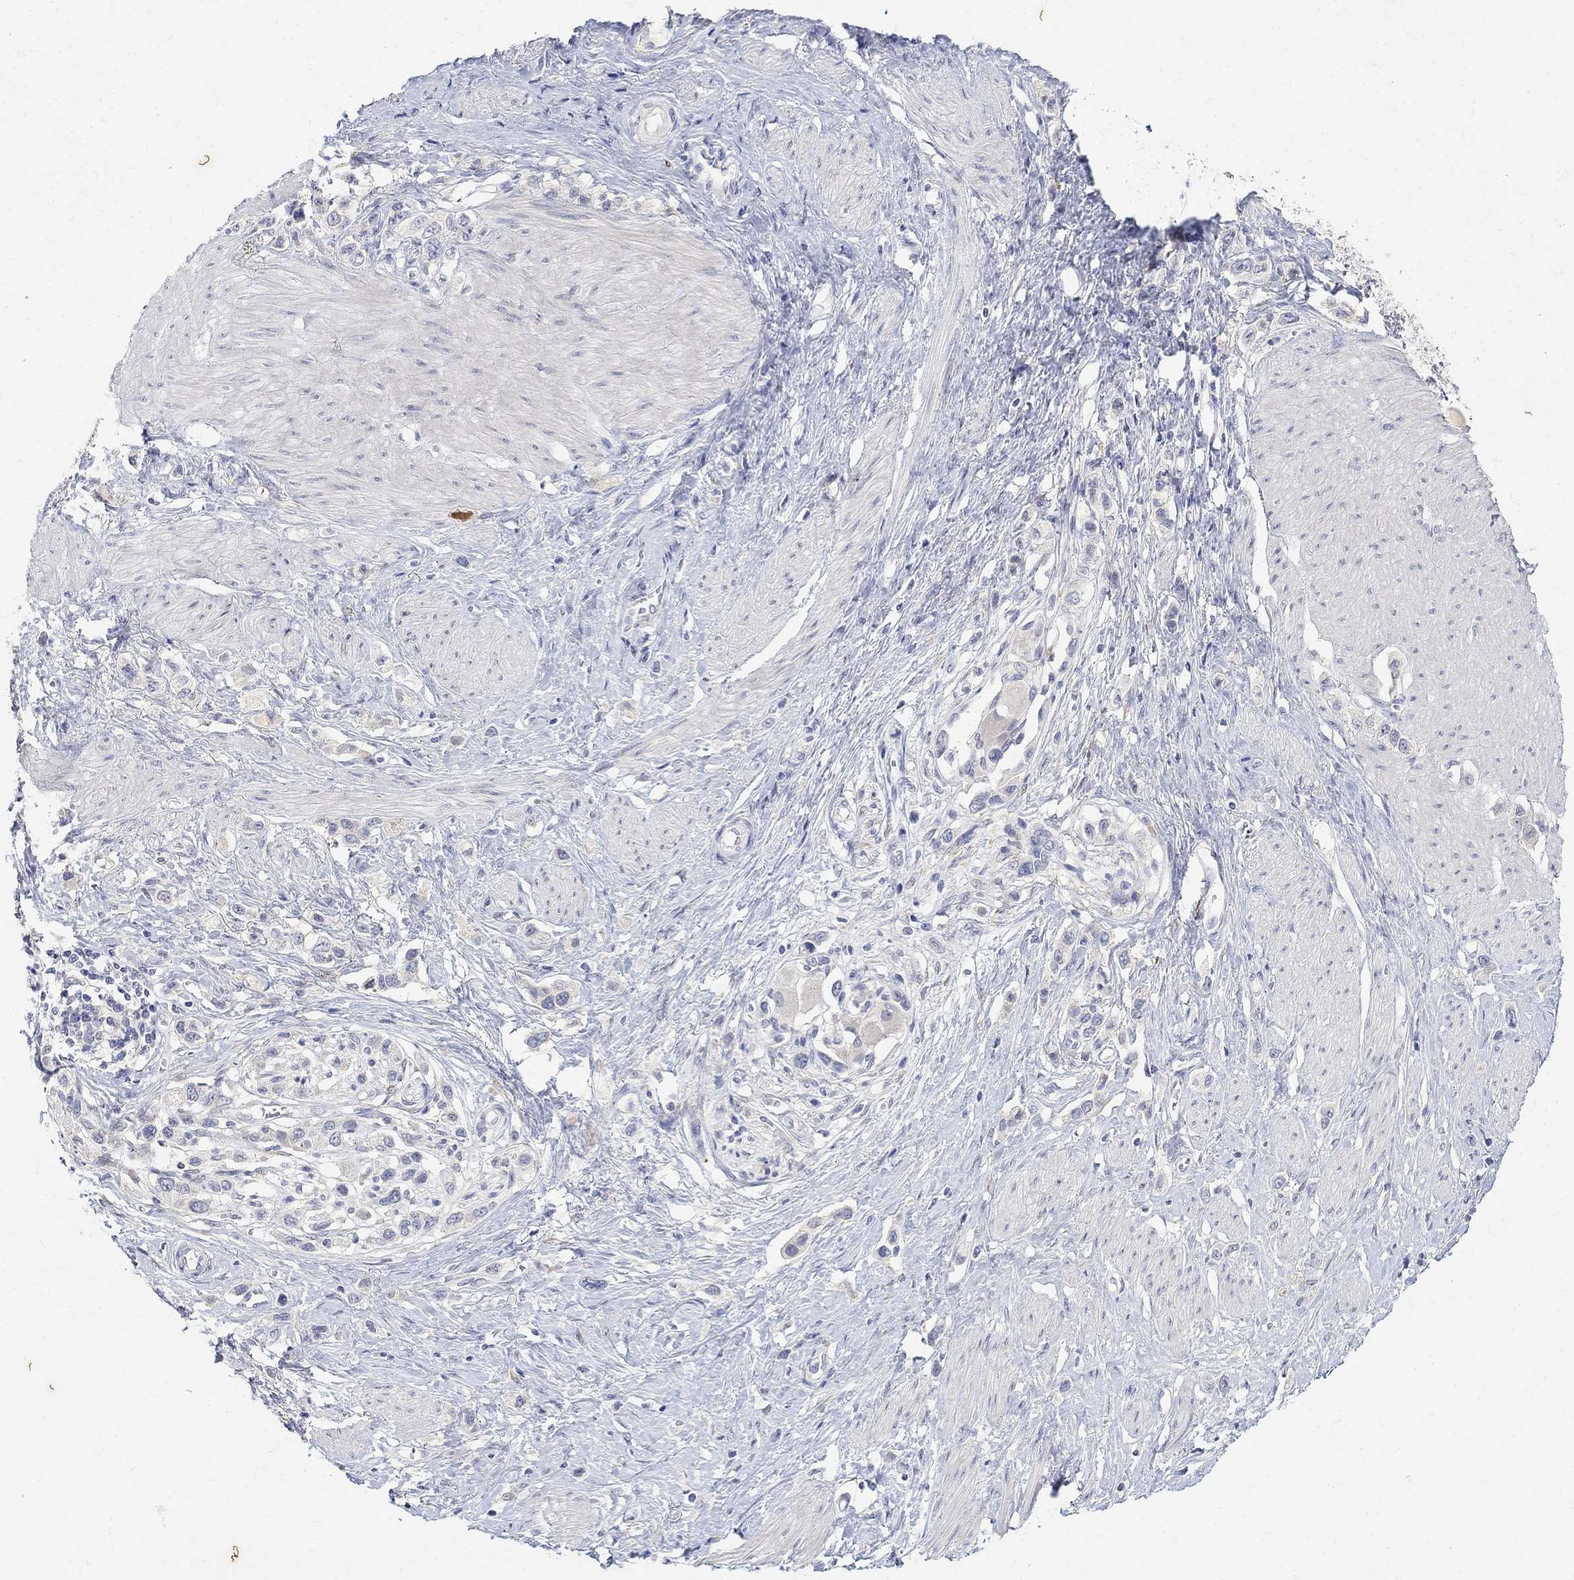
{"staining": {"intensity": "negative", "quantity": "none", "location": "none"}, "tissue": "stomach cancer", "cell_type": "Tumor cells", "image_type": "cancer", "snomed": [{"axis": "morphology", "description": "Normal tissue, NOS"}, {"axis": "morphology", "description": "Adenocarcinoma, NOS"}, {"axis": "morphology", "description": "Adenocarcinoma, High grade"}, {"axis": "topography", "description": "Stomach, upper"}, {"axis": "topography", "description": "Stomach"}], "caption": "Tumor cells are negative for protein expression in human stomach high-grade adenocarcinoma.", "gene": "FNDC5", "patient": {"sex": "female", "age": 65}}